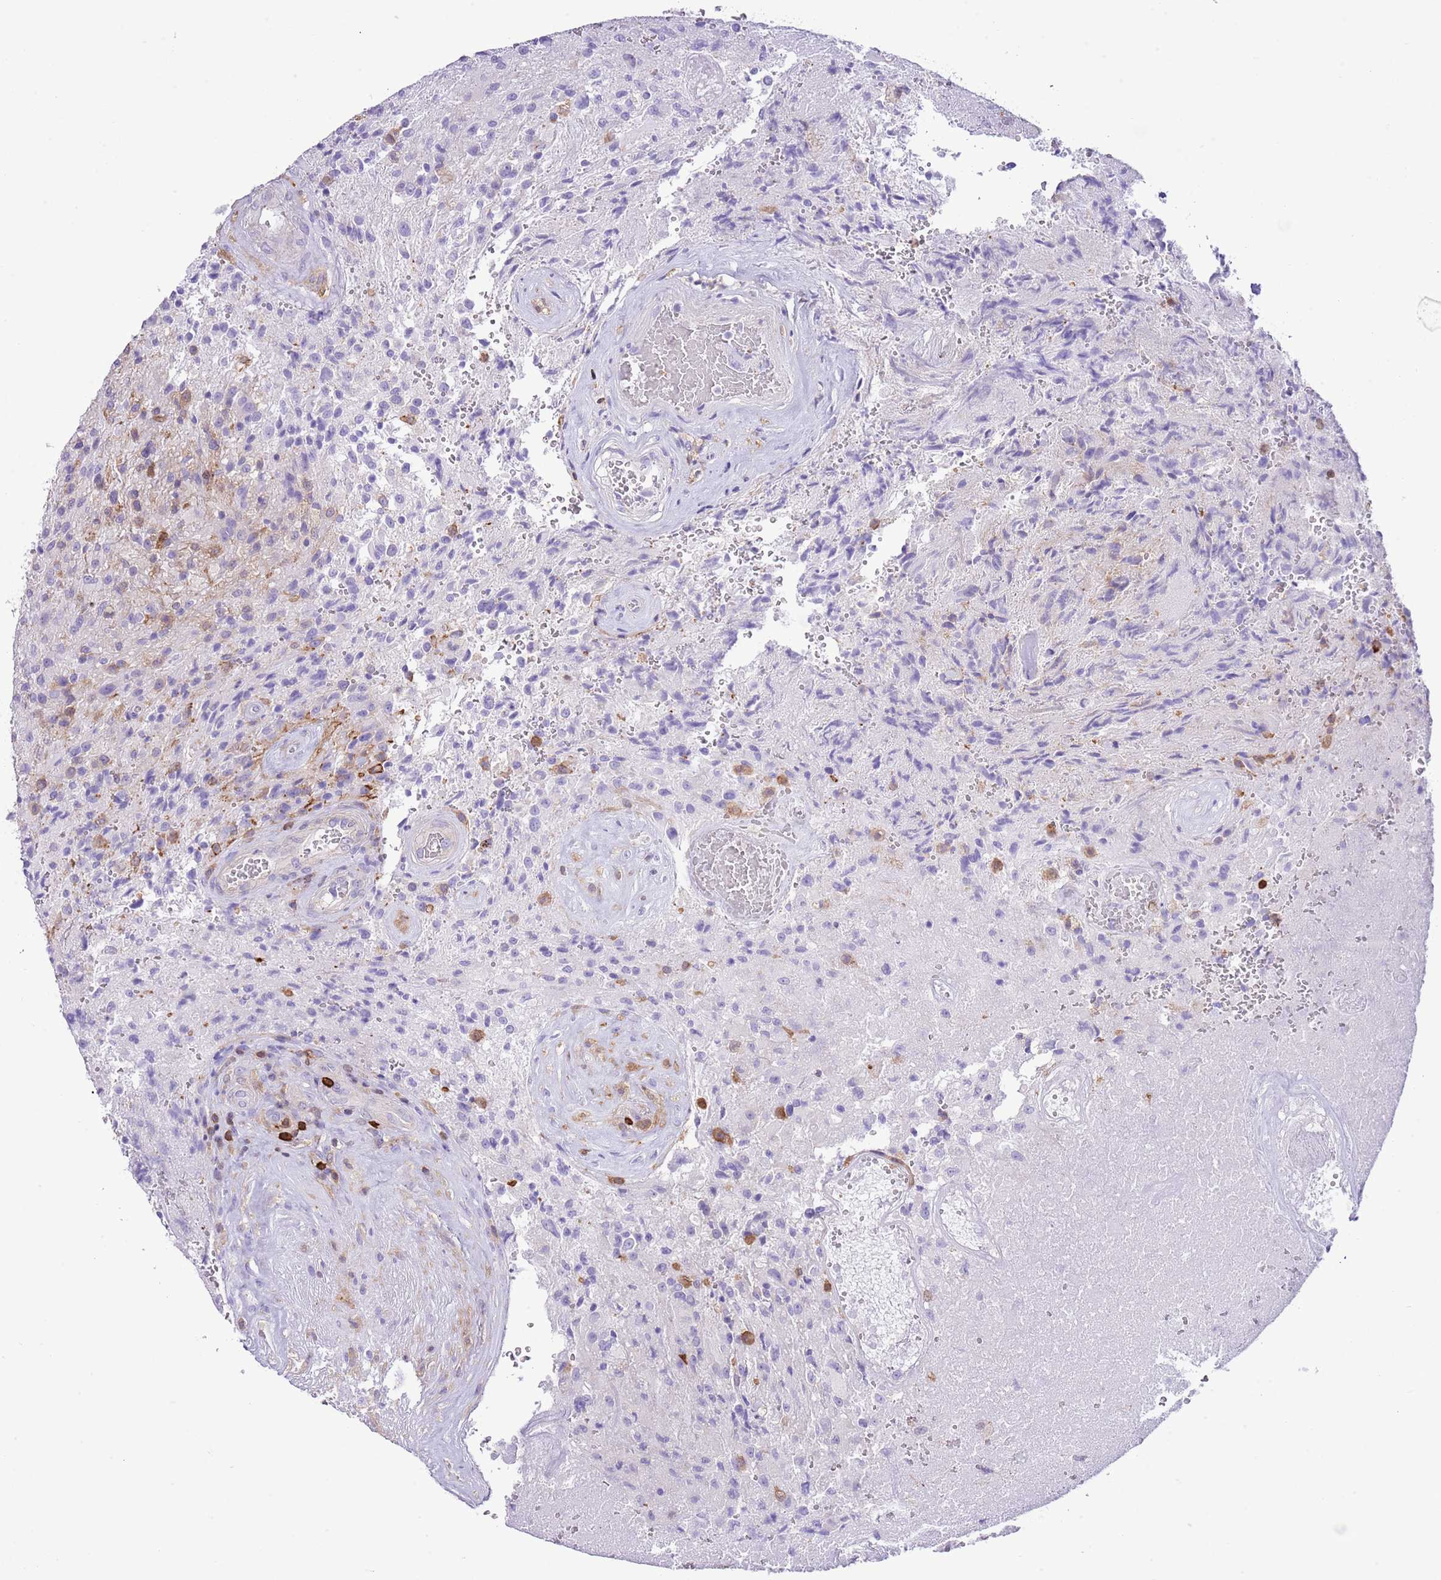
{"staining": {"intensity": "negative", "quantity": "none", "location": "none"}, "tissue": "glioma", "cell_type": "Tumor cells", "image_type": "cancer", "snomed": [{"axis": "morphology", "description": "Normal tissue, NOS"}, {"axis": "morphology", "description": "Glioma, malignant, High grade"}, {"axis": "topography", "description": "Cerebral cortex"}], "caption": "DAB (3,3'-diaminobenzidine) immunohistochemical staining of glioma reveals no significant staining in tumor cells.", "gene": "EFHD2", "patient": {"sex": "male", "age": 56}}